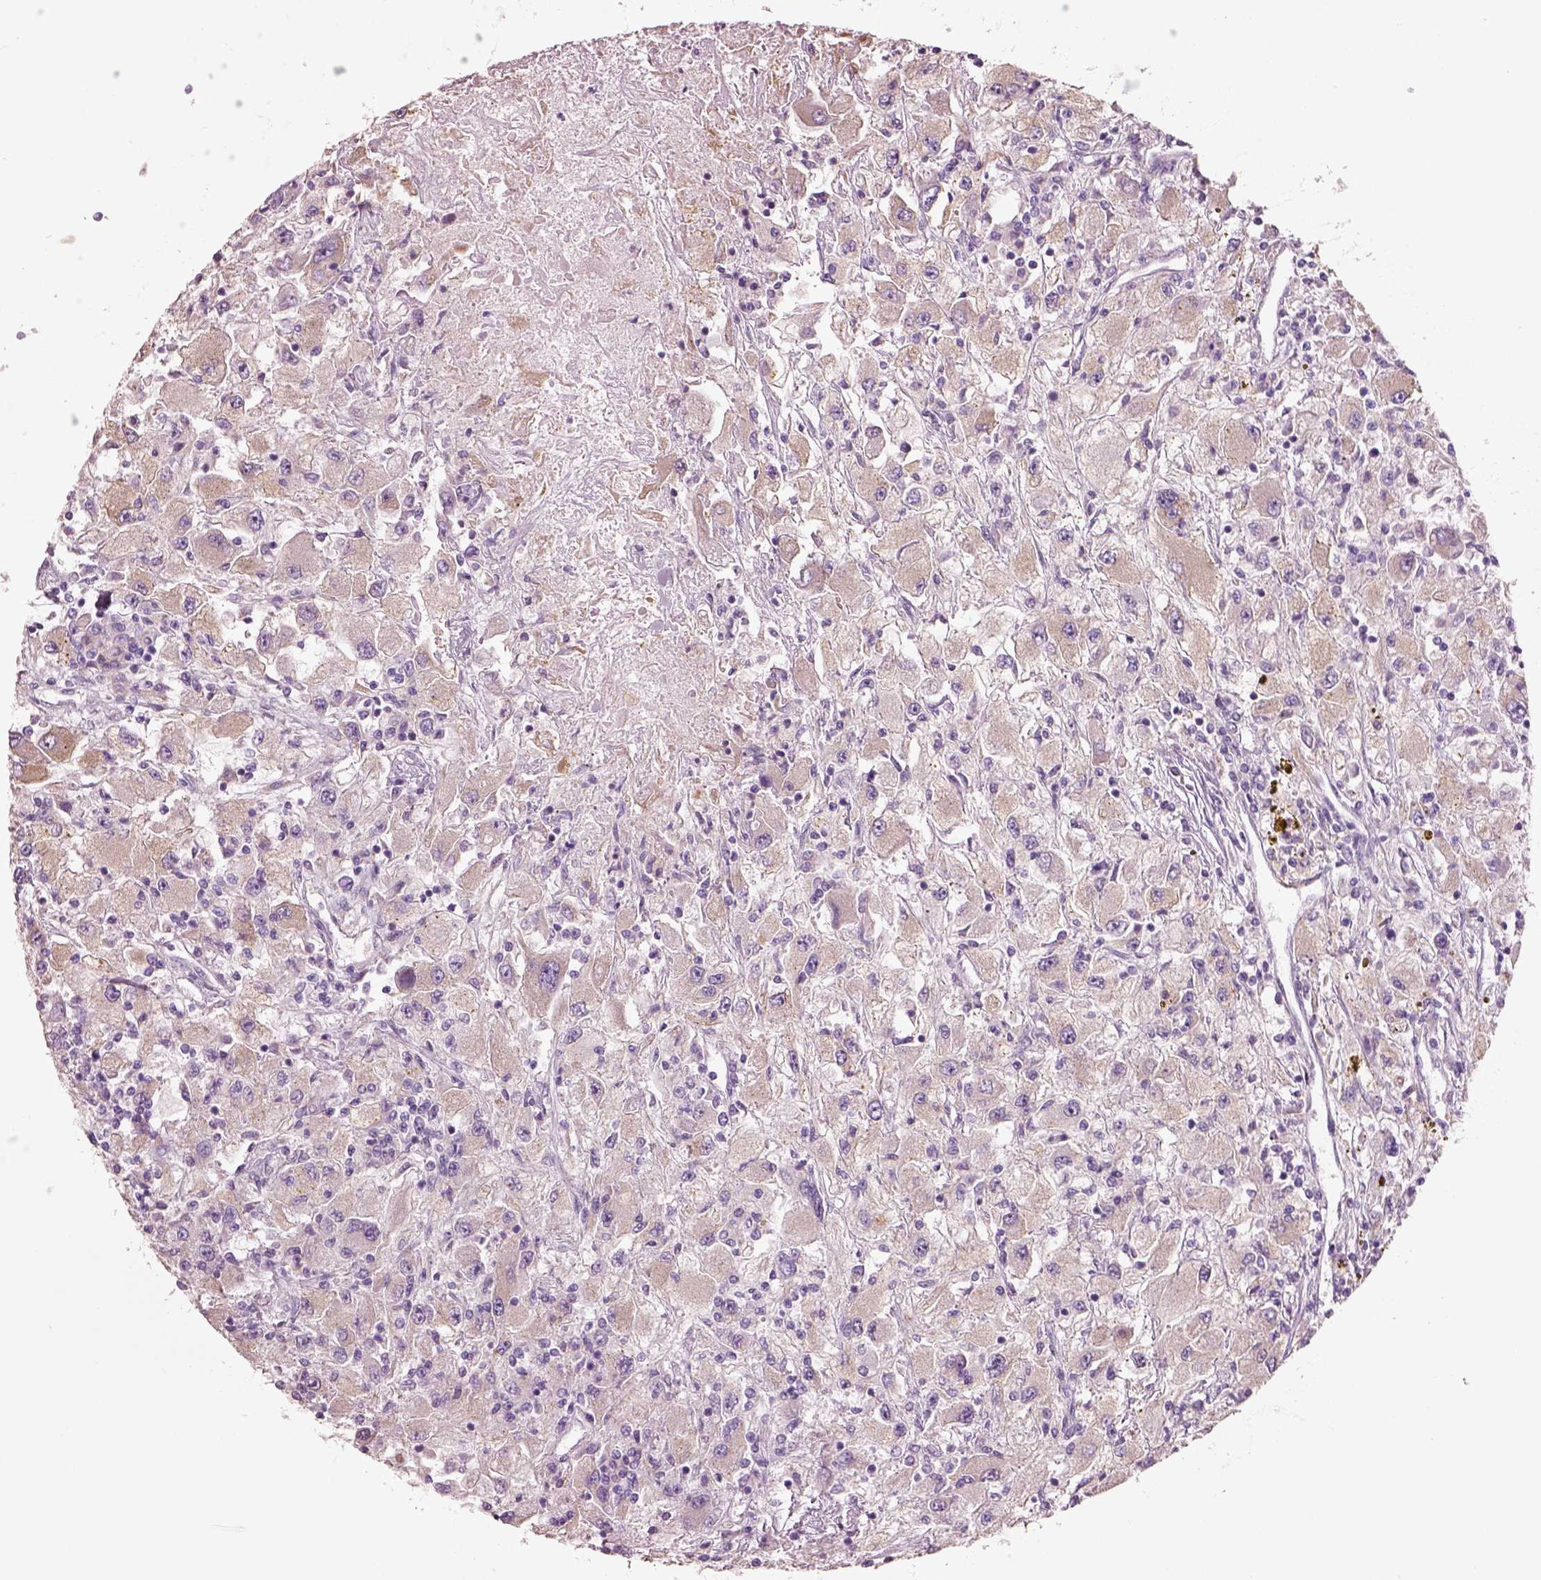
{"staining": {"intensity": "negative", "quantity": "none", "location": "none"}, "tissue": "renal cancer", "cell_type": "Tumor cells", "image_type": "cancer", "snomed": [{"axis": "morphology", "description": "Adenocarcinoma, NOS"}, {"axis": "topography", "description": "Kidney"}], "caption": "Immunohistochemistry photomicrograph of renal cancer (adenocarcinoma) stained for a protein (brown), which shows no expression in tumor cells.", "gene": "PNOC", "patient": {"sex": "female", "age": 67}}